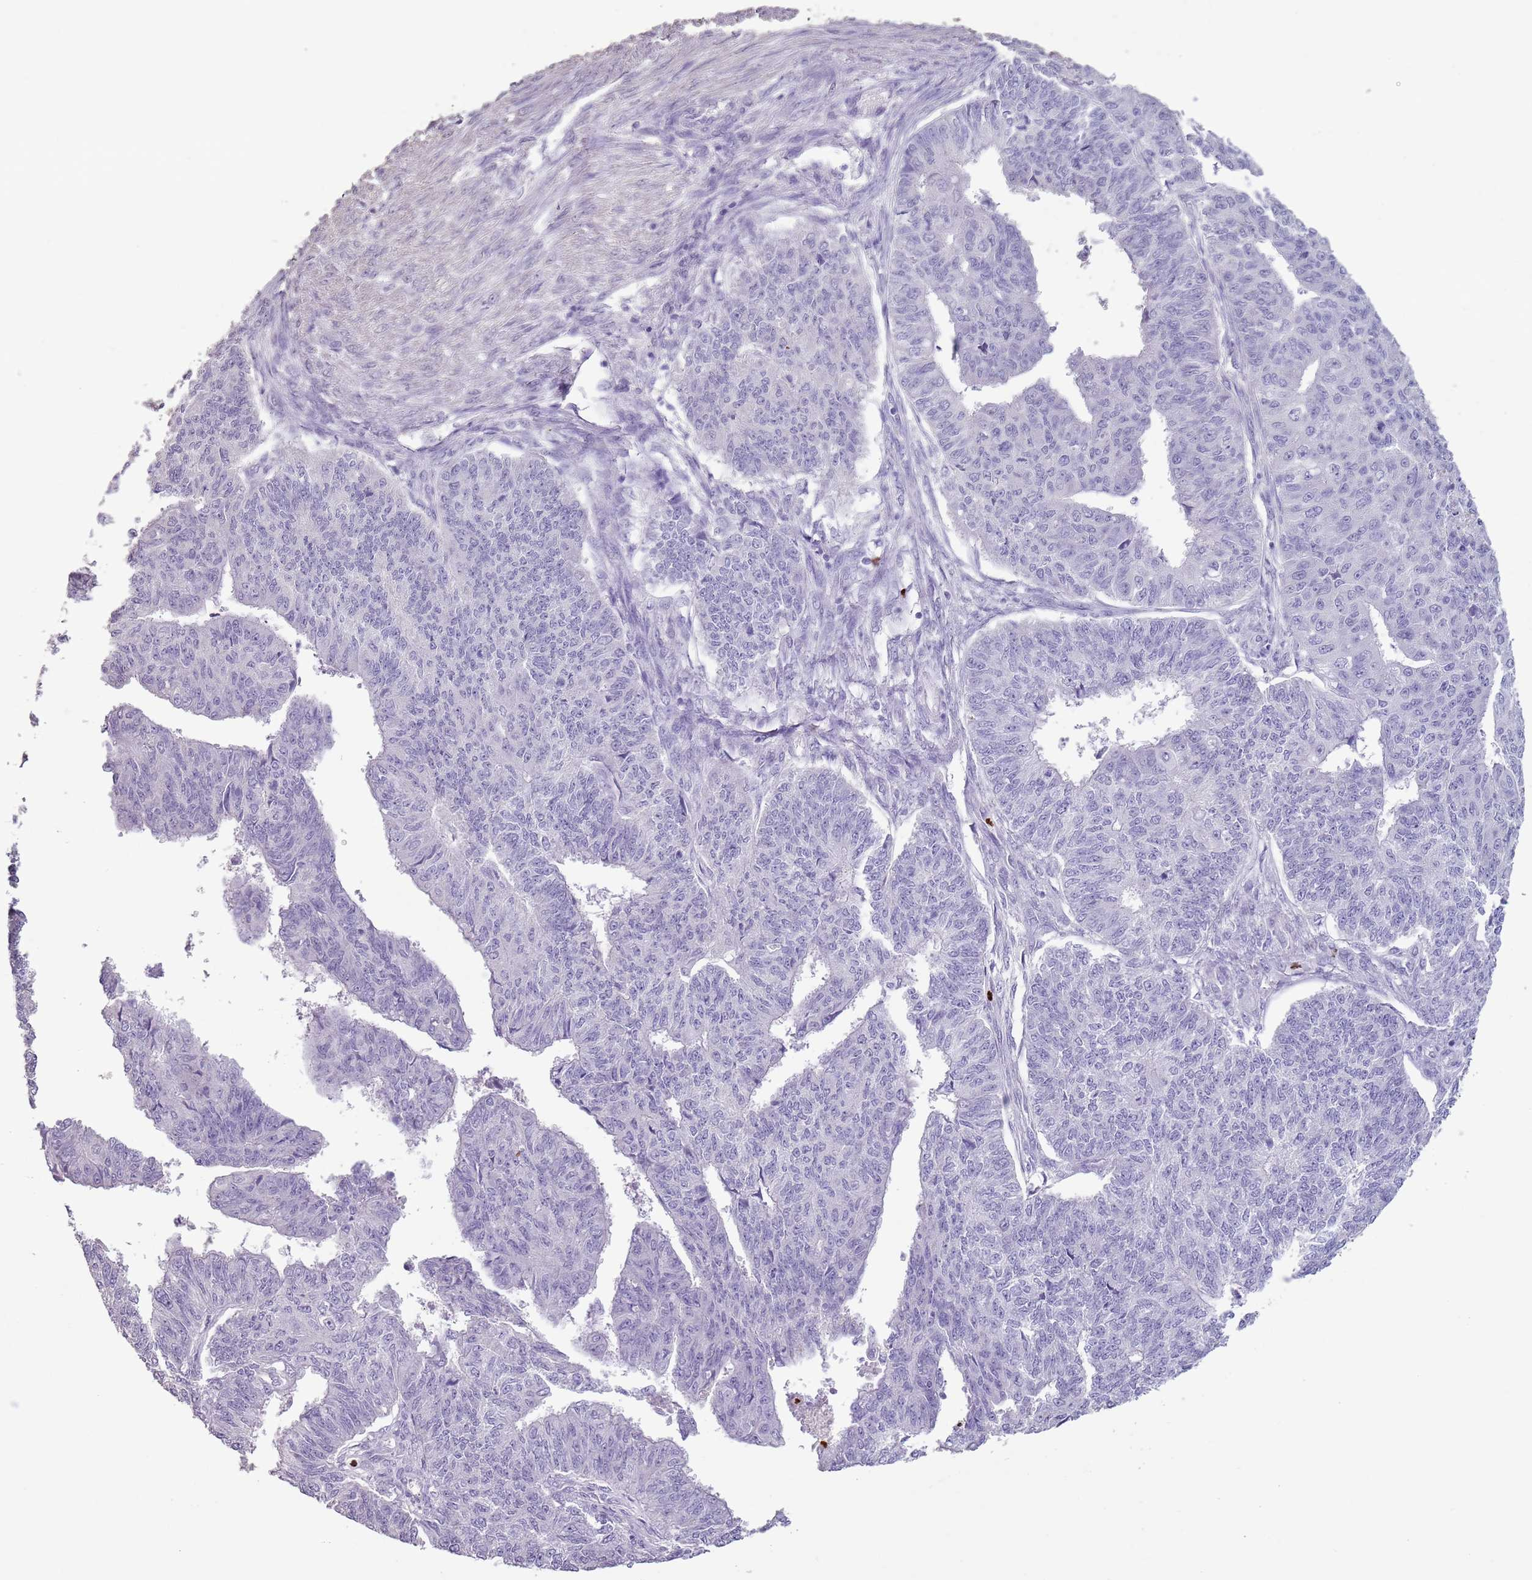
{"staining": {"intensity": "negative", "quantity": "none", "location": "none"}, "tissue": "endometrial cancer", "cell_type": "Tumor cells", "image_type": "cancer", "snomed": [{"axis": "morphology", "description": "Adenocarcinoma, NOS"}, {"axis": "topography", "description": "Endometrium"}], "caption": "This image is of endometrial adenocarcinoma stained with immunohistochemistry to label a protein in brown with the nuclei are counter-stained blue. There is no staining in tumor cells.", "gene": "CELF6", "patient": {"sex": "female", "age": 32}}